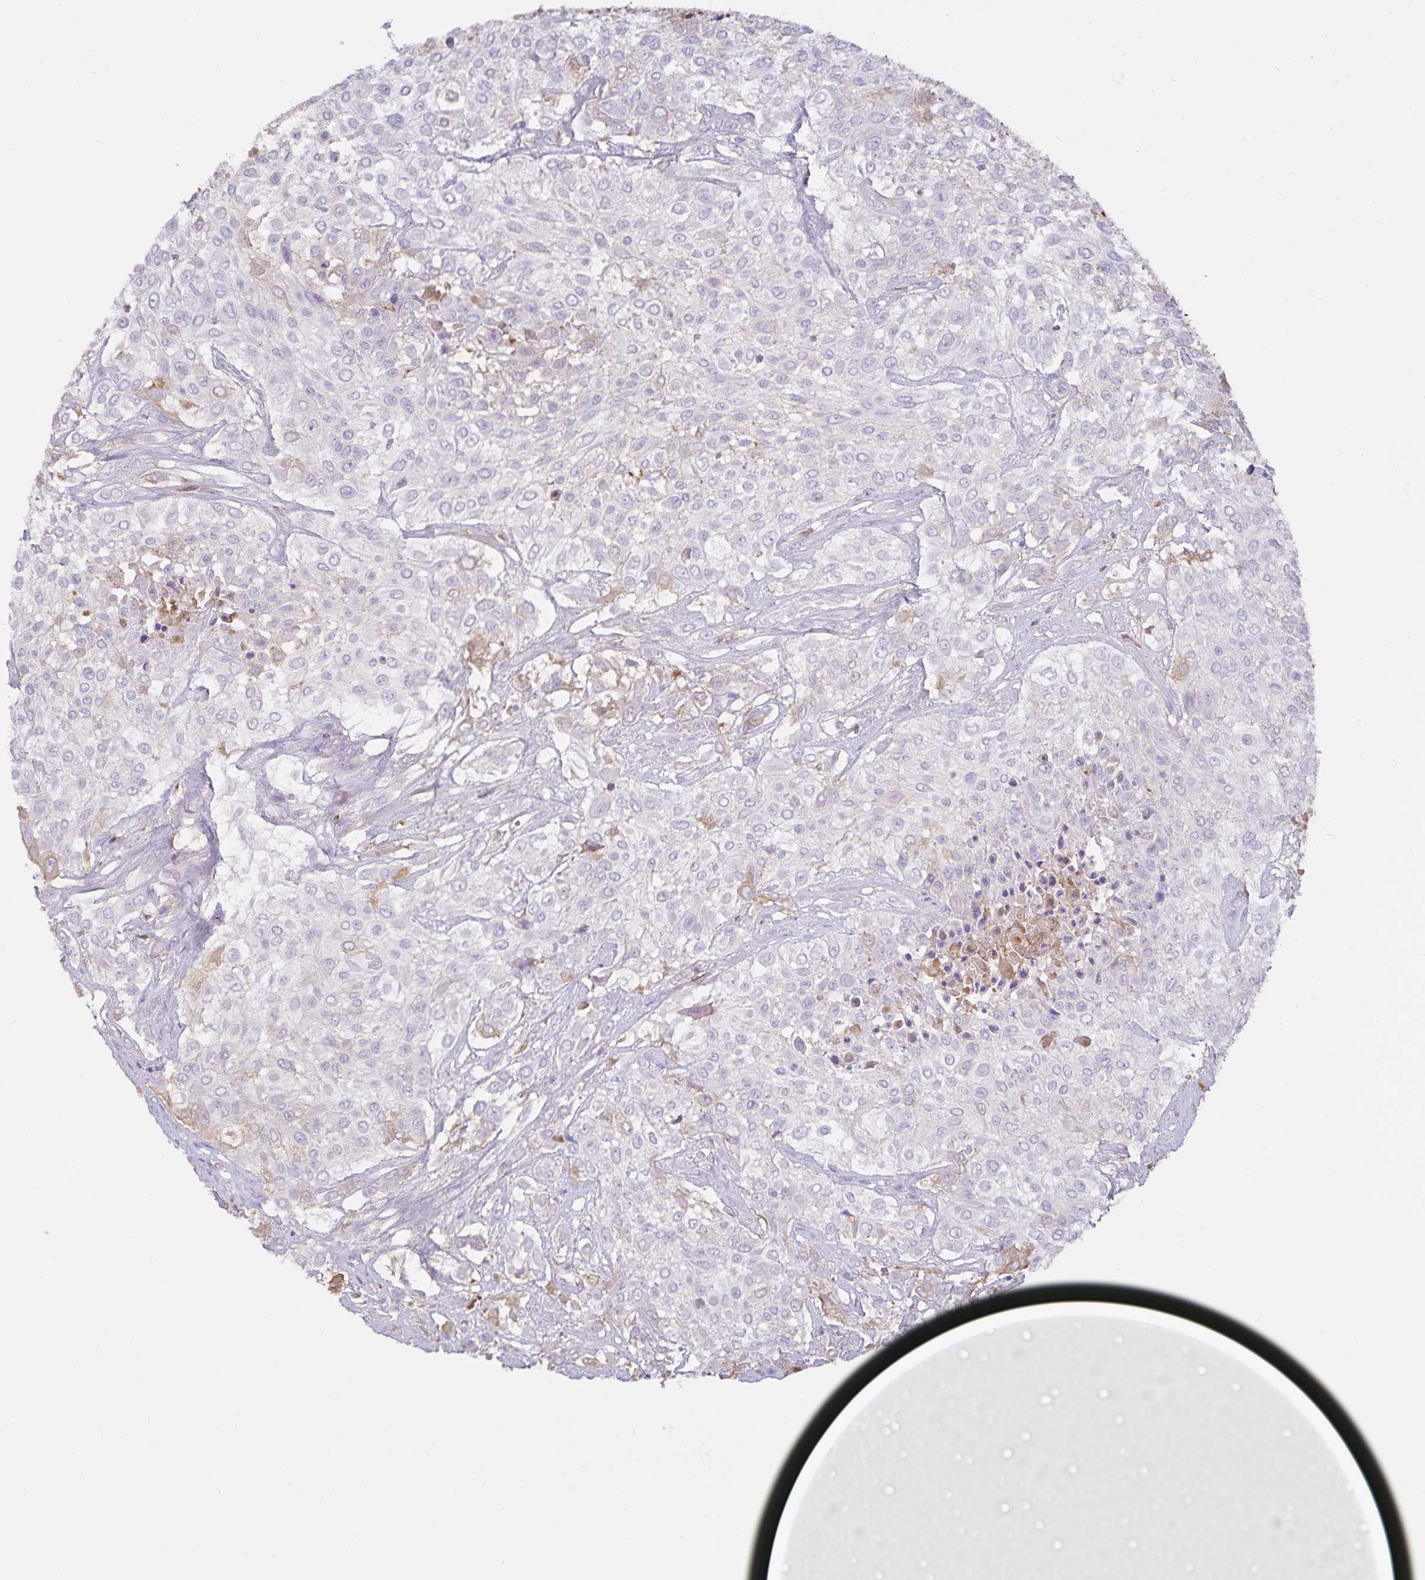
{"staining": {"intensity": "negative", "quantity": "none", "location": "none"}, "tissue": "urothelial cancer", "cell_type": "Tumor cells", "image_type": "cancer", "snomed": [{"axis": "morphology", "description": "Urothelial carcinoma, High grade"}, {"axis": "topography", "description": "Urinary bladder"}], "caption": "IHC micrograph of neoplastic tissue: urothelial cancer stained with DAB (3,3'-diaminobenzidine) demonstrates no significant protein positivity in tumor cells. (DAB (3,3'-diaminobenzidine) immunohistochemistry, high magnification).", "gene": "FGG", "patient": {"sex": "male", "age": 57}}